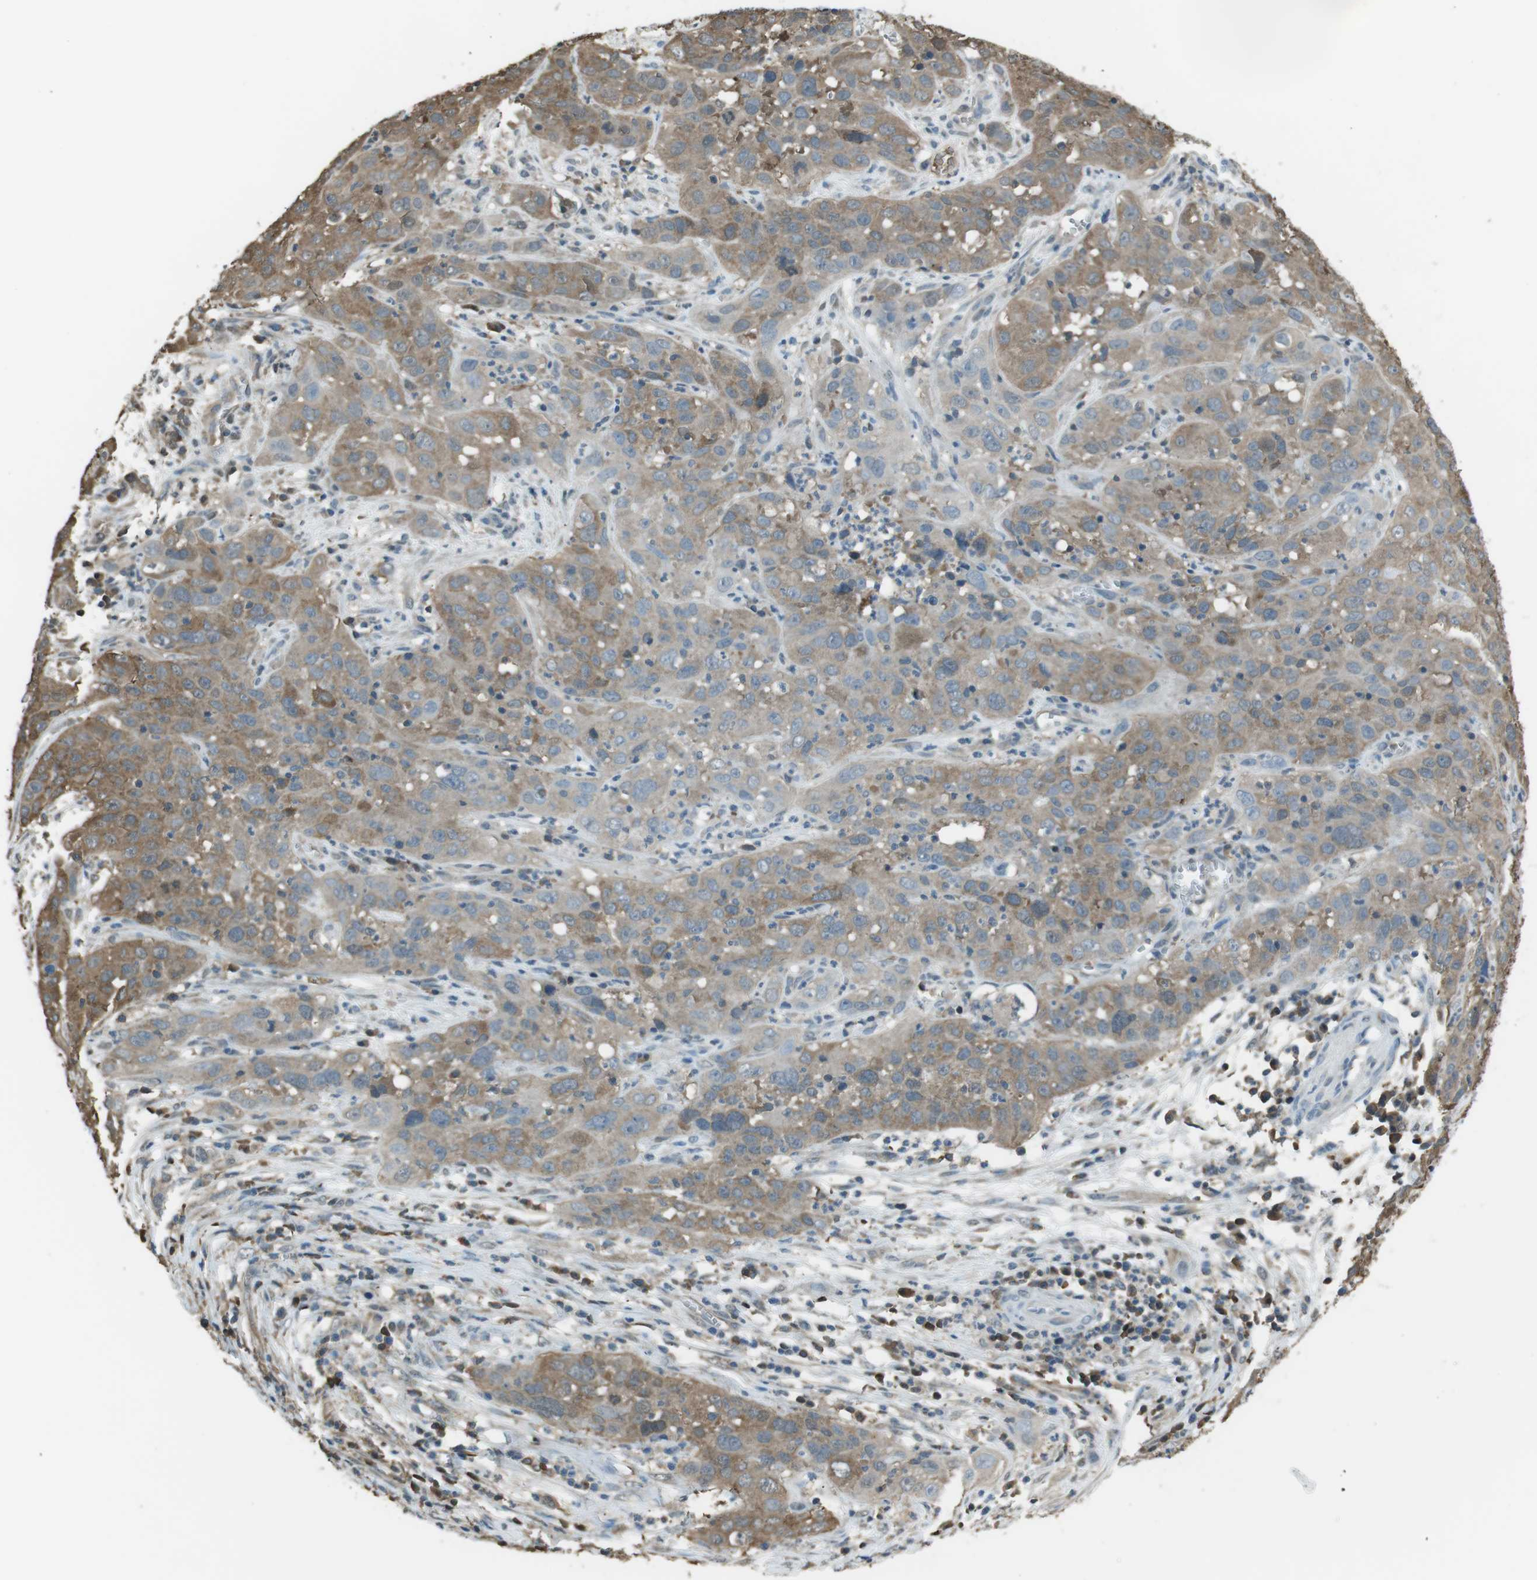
{"staining": {"intensity": "moderate", "quantity": "25%-75%", "location": "cytoplasmic/membranous"}, "tissue": "cervical cancer", "cell_type": "Tumor cells", "image_type": "cancer", "snomed": [{"axis": "morphology", "description": "Squamous cell carcinoma, NOS"}, {"axis": "topography", "description": "Cervix"}], "caption": "Human cervical cancer (squamous cell carcinoma) stained with a protein marker shows moderate staining in tumor cells.", "gene": "TWSG1", "patient": {"sex": "female", "age": 32}}